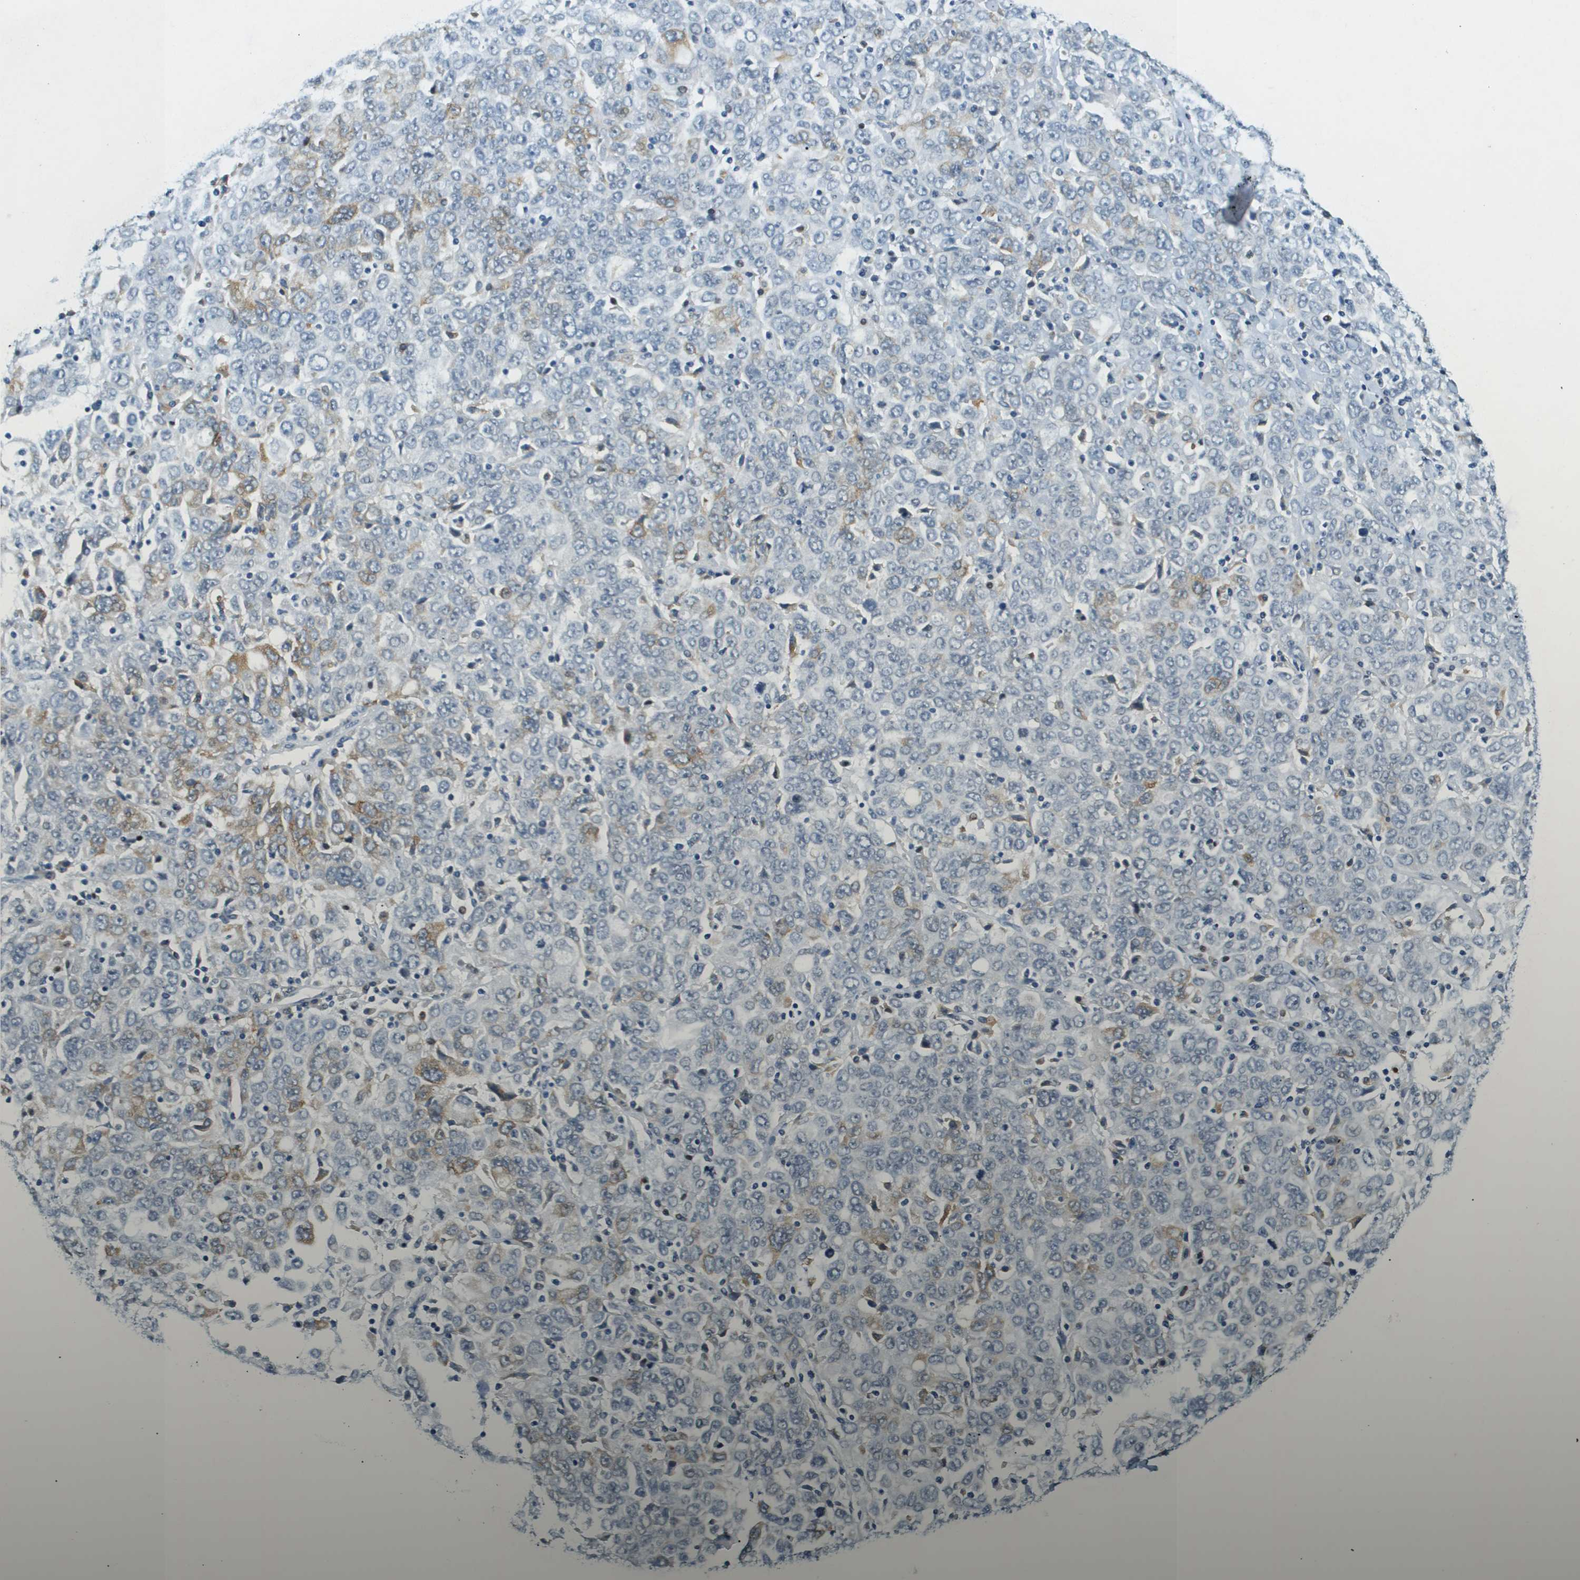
{"staining": {"intensity": "moderate", "quantity": "<25%", "location": "cytoplasmic/membranous"}, "tissue": "ovarian cancer", "cell_type": "Tumor cells", "image_type": "cancer", "snomed": [{"axis": "morphology", "description": "Carcinoma, endometroid"}, {"axis": "topography", "description": "Ovary"}], "caption": "Human ovarian endometroid carcinoma stained with a protein marker exhibits moderate staining in tumor cells.", "gene": "UVRAG", "patient": {"sex": "female", "age": 62}}